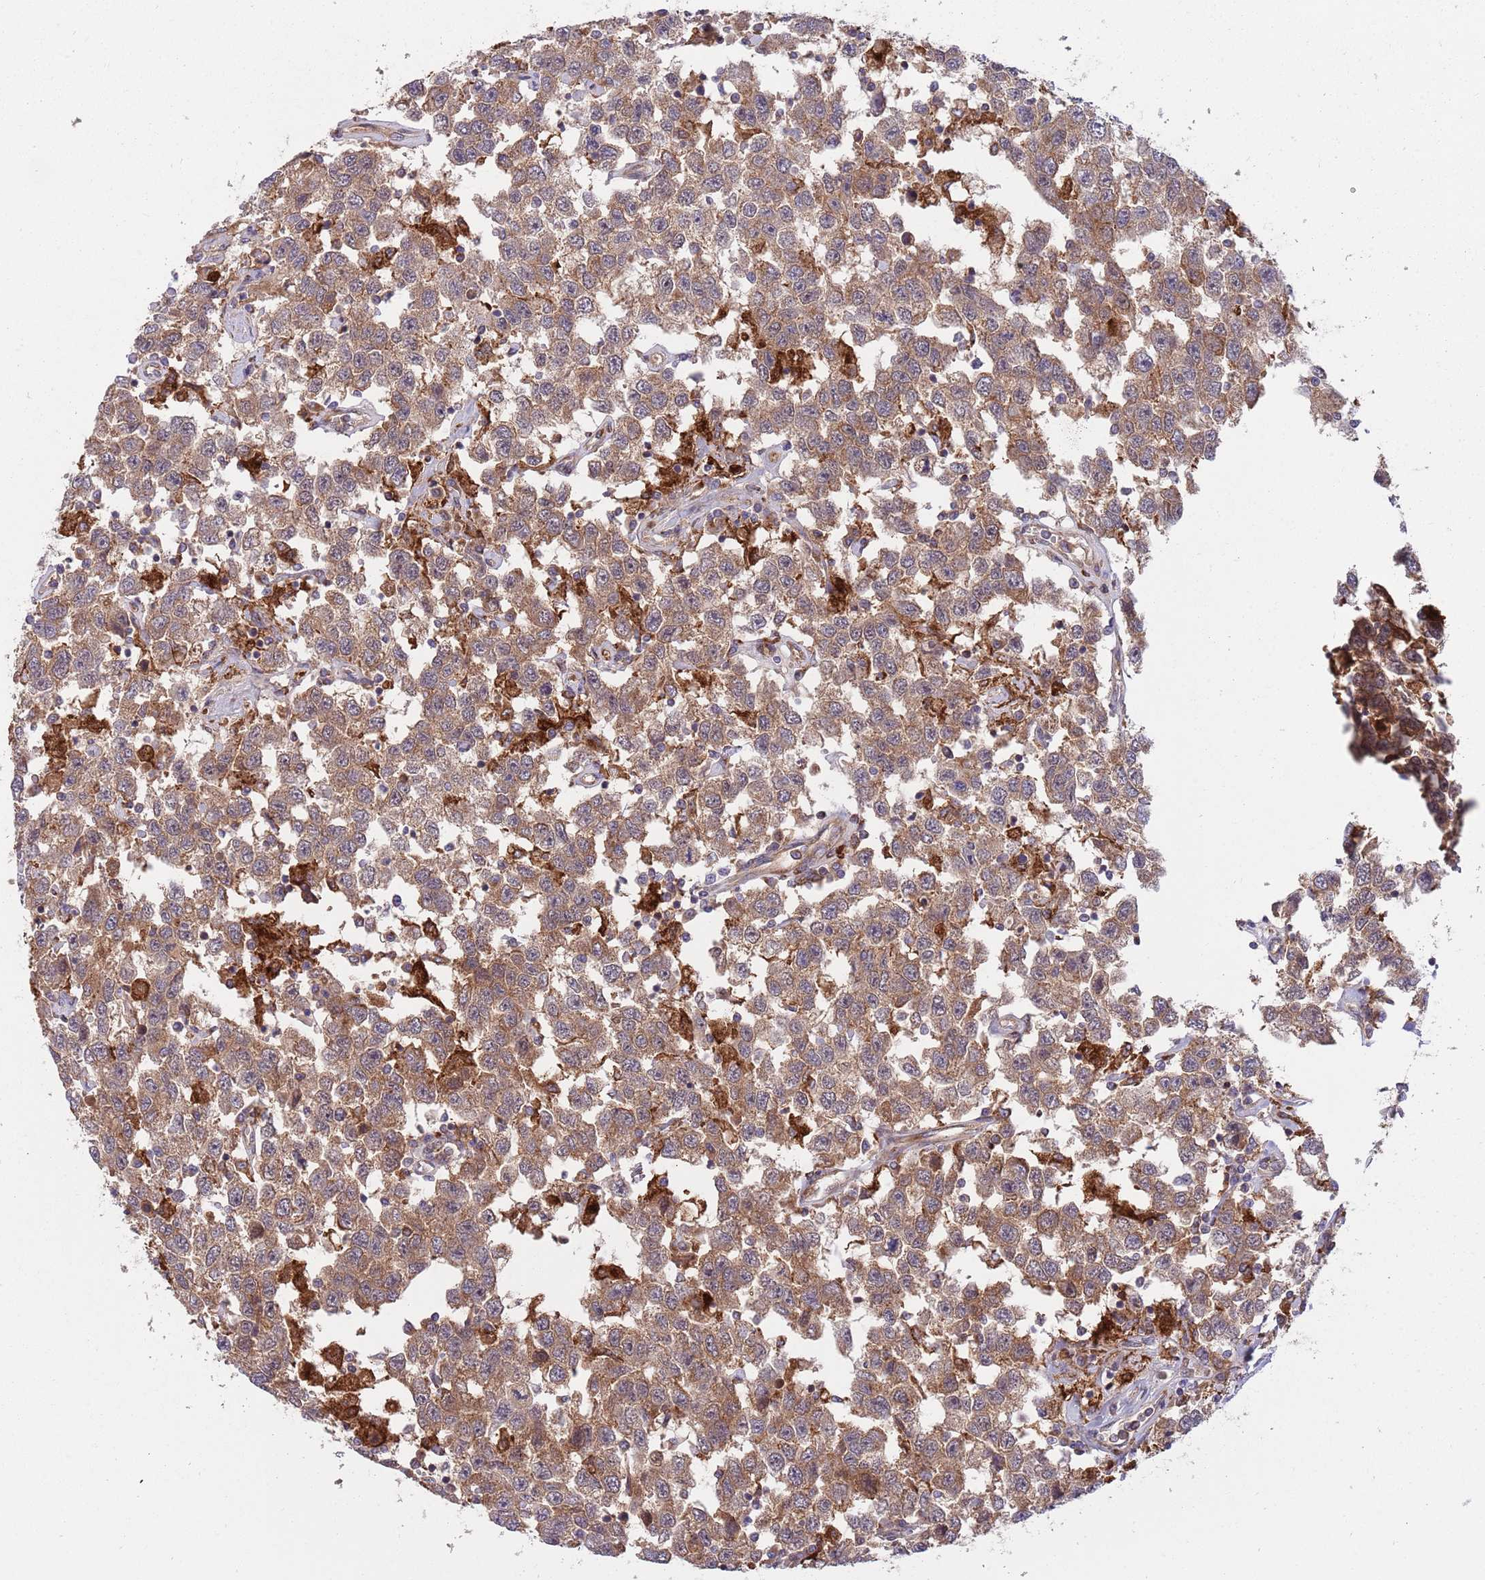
{"staining": {"intensity": "moderate", "quantity": ">75%", "location": "cytoplasmic/membranous"}, "tissue": "testis cancer", "cell_type": "Tumor cells", "image_type": "cancer", "snomed": [{"axis": "morphology", "description": "Seminoma, NOS"}, {"axis": "topography", "description": "Testis"}], "caption": "Protein staining by IHC reveals moderate cytoplasmic/membranous positivity in approximately >75% of tumor cells in testis cancer (seminoma).", "gene": "BTBD7", "patient": {"sex": "male", "age": 41}}